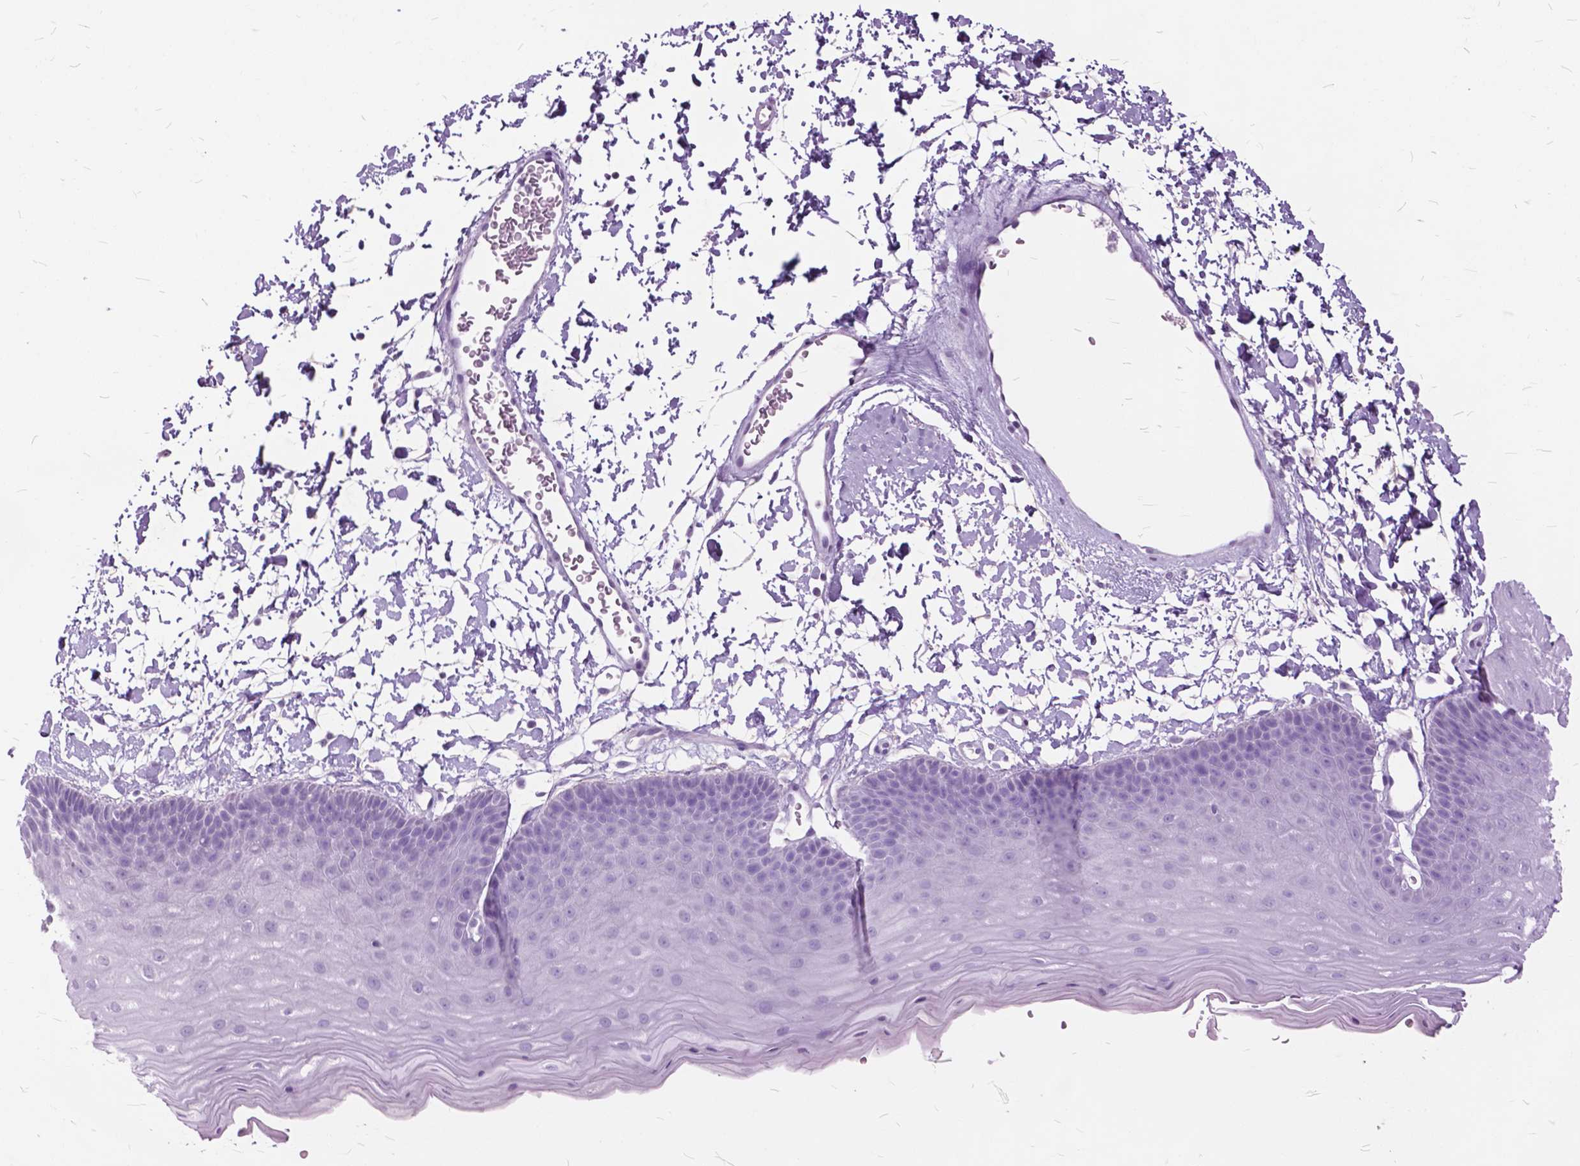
{"staining": {"intensity": "negative", "quantity": "none", "location": "none"}, "tissue": "skin", "cell_type": "Epidermal cells", "image_type": "normal", "snomed": [{"axis": "morphology", "description": "Normal tissue, NOS"}, {"axis": "topography", "description": "Anal"}], "caption": "This is an immunohistochemistry image of benign skin. There is no staining in epidermal cells.", "gene": "GDF9", "patient": {"sex": "male", "age": 53}}